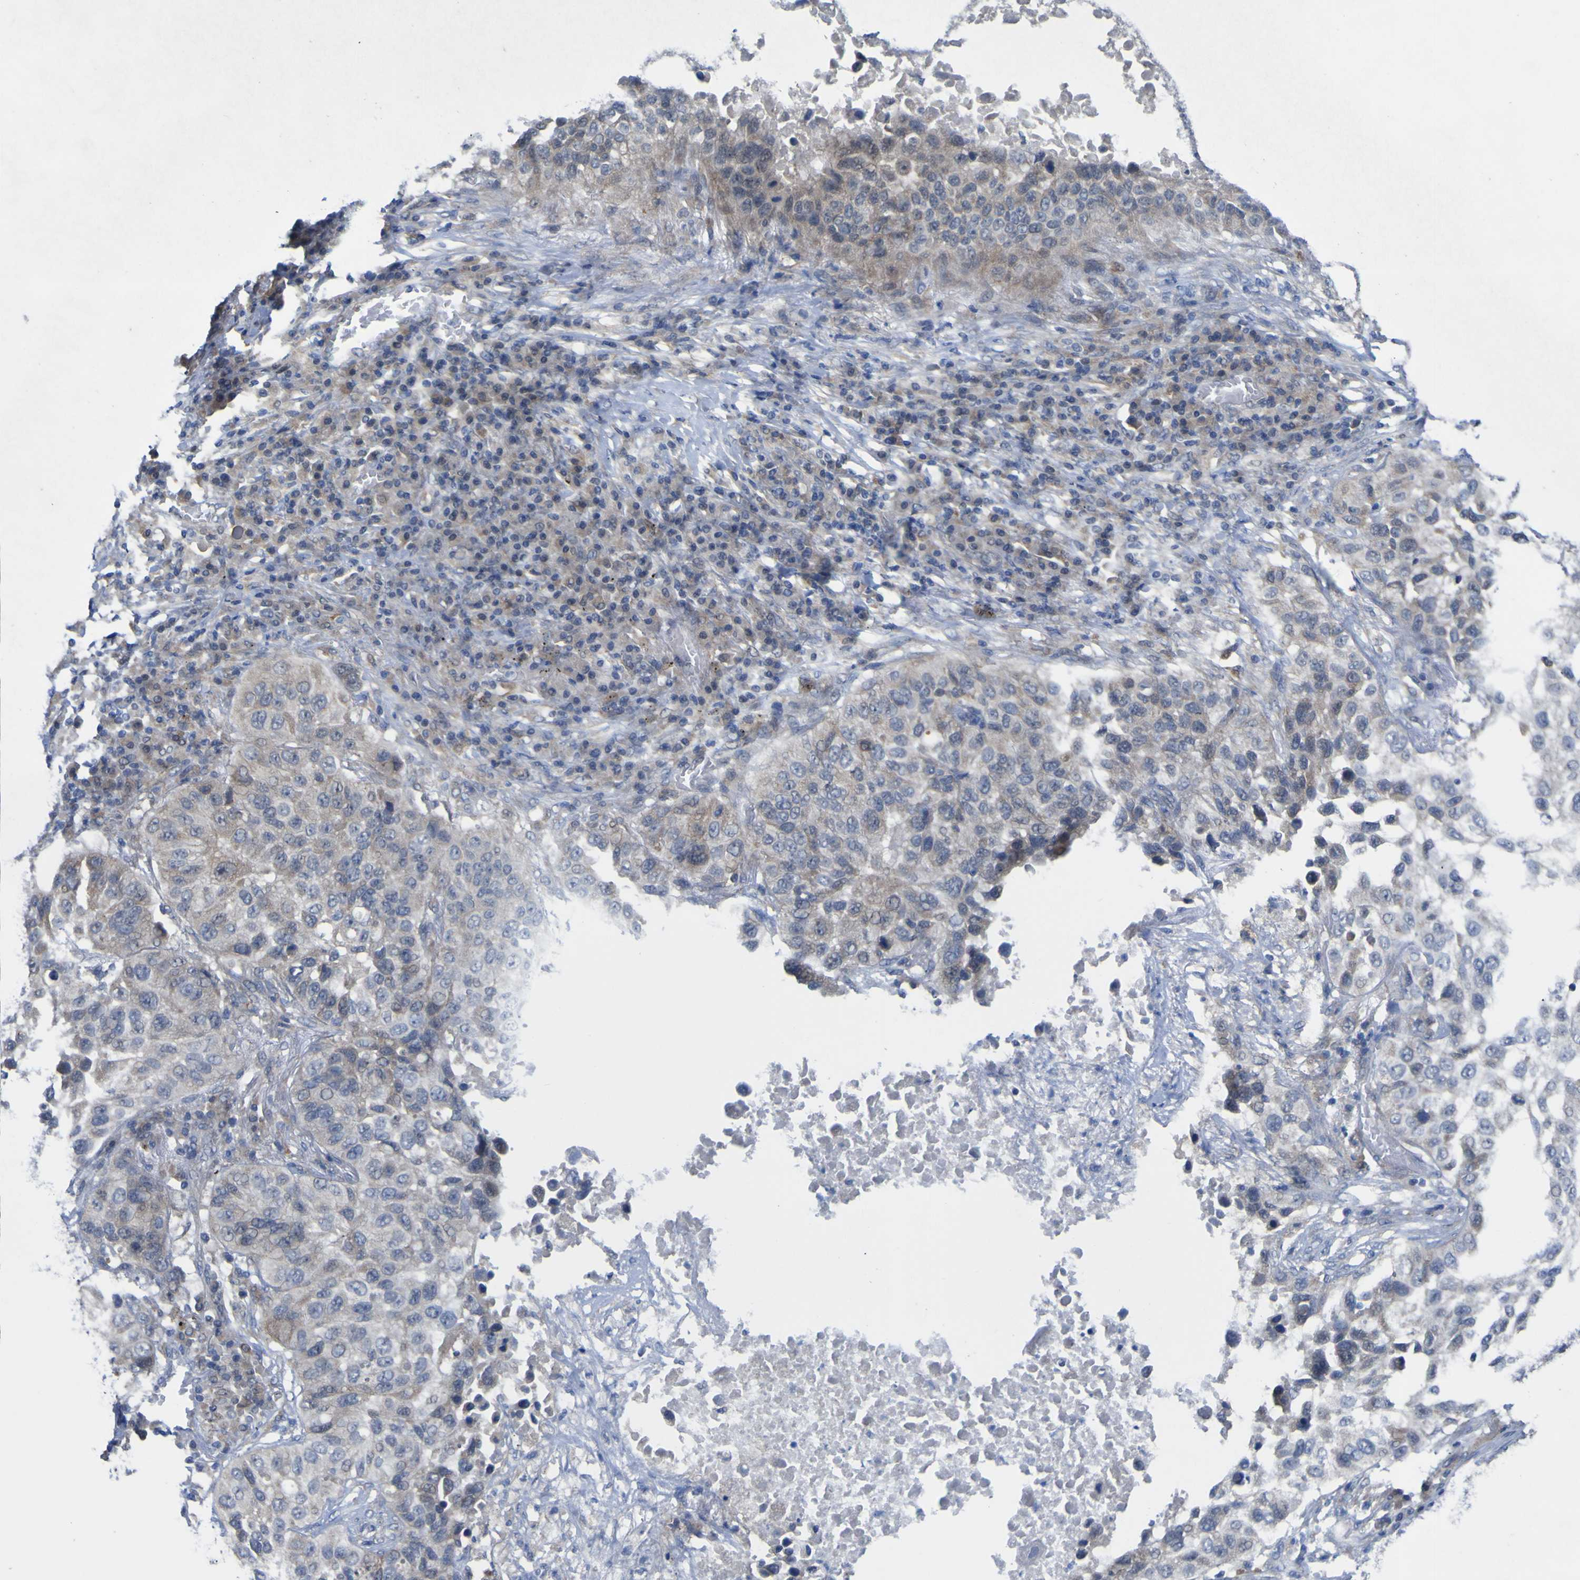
{"staining": {"intensity": "moderate", "quantity": "25%-75%", "location": "cytoplasmic/membranous"}, "tissue": "lung cancer", "cell_type": "Tumor cells", "image_type": "cancer", "snomed": [{"axis": "morphology", "description": "Squamous cell carcinoma, NOS"}, {"axis": "topography", "description": "Lung"}], "caption": "A photomicrograph showing moderate cytoplasmic/membranous positivity in about 25%-75% of tumor cells in lung cancer, as visualized by brown immunohistochemical staining.", "gene": "TNFRSF11A", "patient": {"sex": "male", "age": 57}}